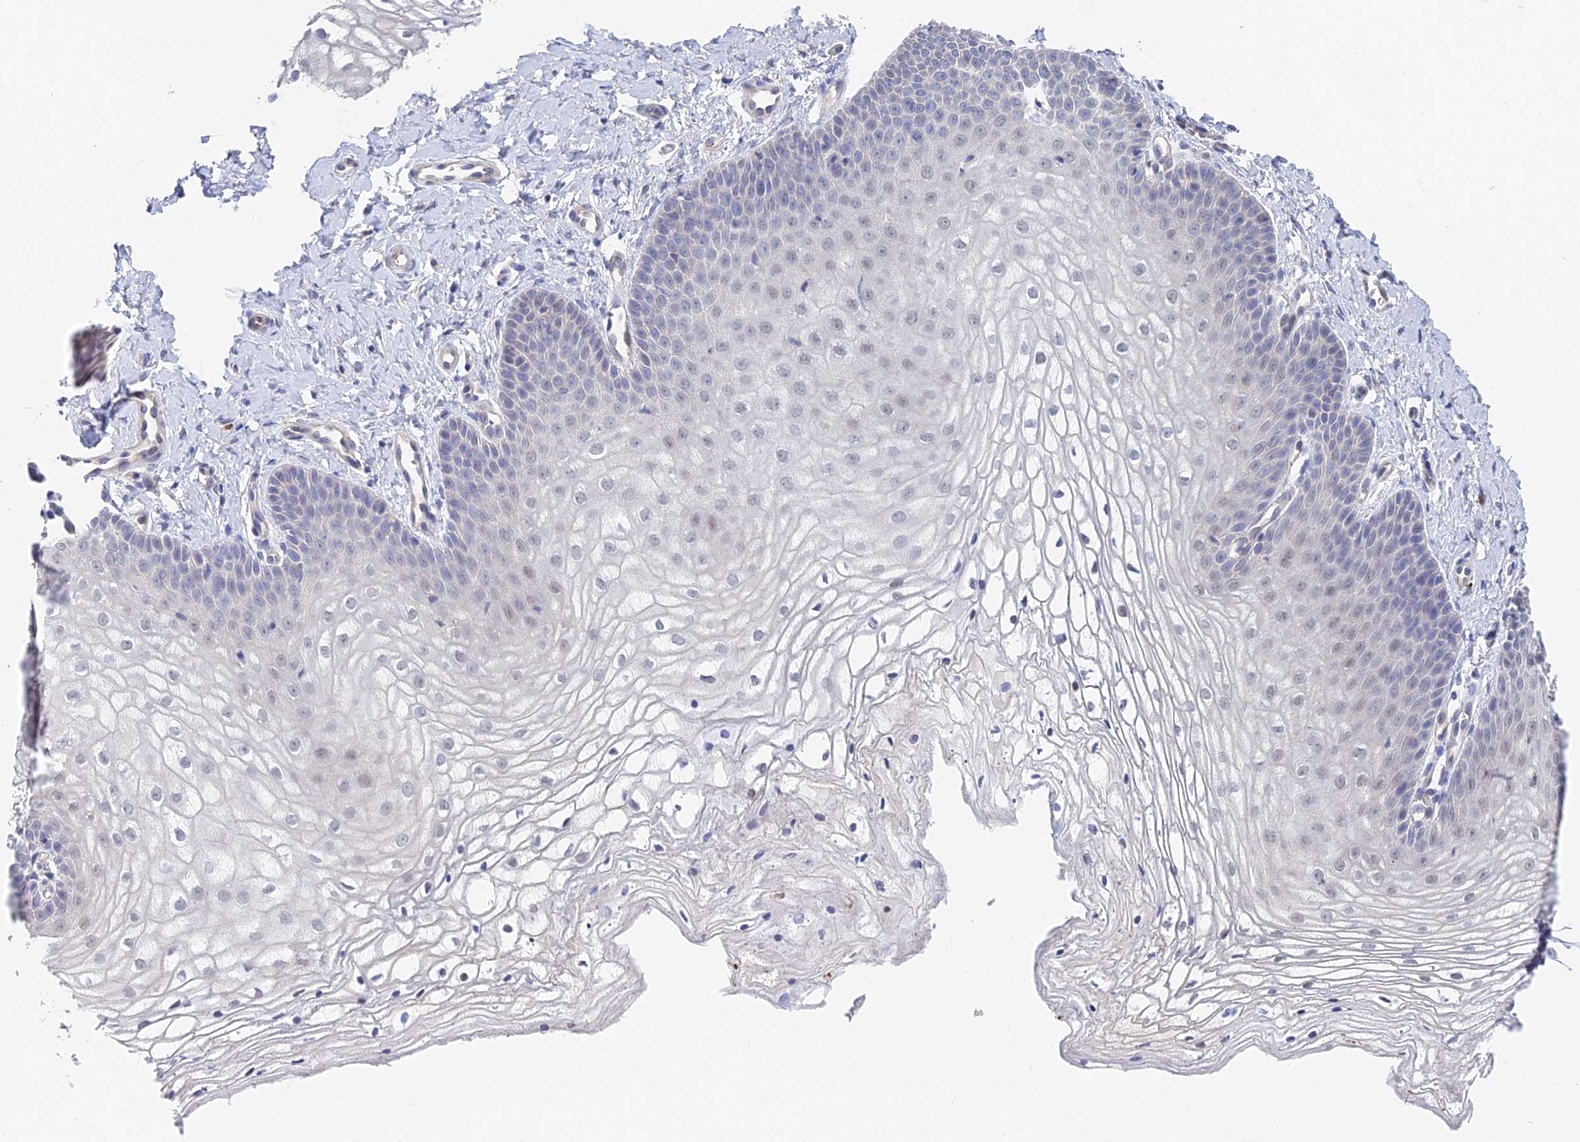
{"staining": {"intensity": "negative", "quantity": "none", "location": "none"}, "tissue": "vagina", "cell_type": "Squamous epithelial cells", "image_type": "normal", "snomed": [{"axis": "morphology", "description": "Normal tissue, NOS"}, {"axis": "topography", "description": "Vagina"}], "caption": "IHC of normal human vagina shows no expression in squamous epithelial cells. Brightfield microscopy of immunohistochemistry stained with DAB (brown) and hematoxylin (blue), captured at high magnification.", "gene": "DNAH14", "patient": {"sex": "female", "age": 68}}